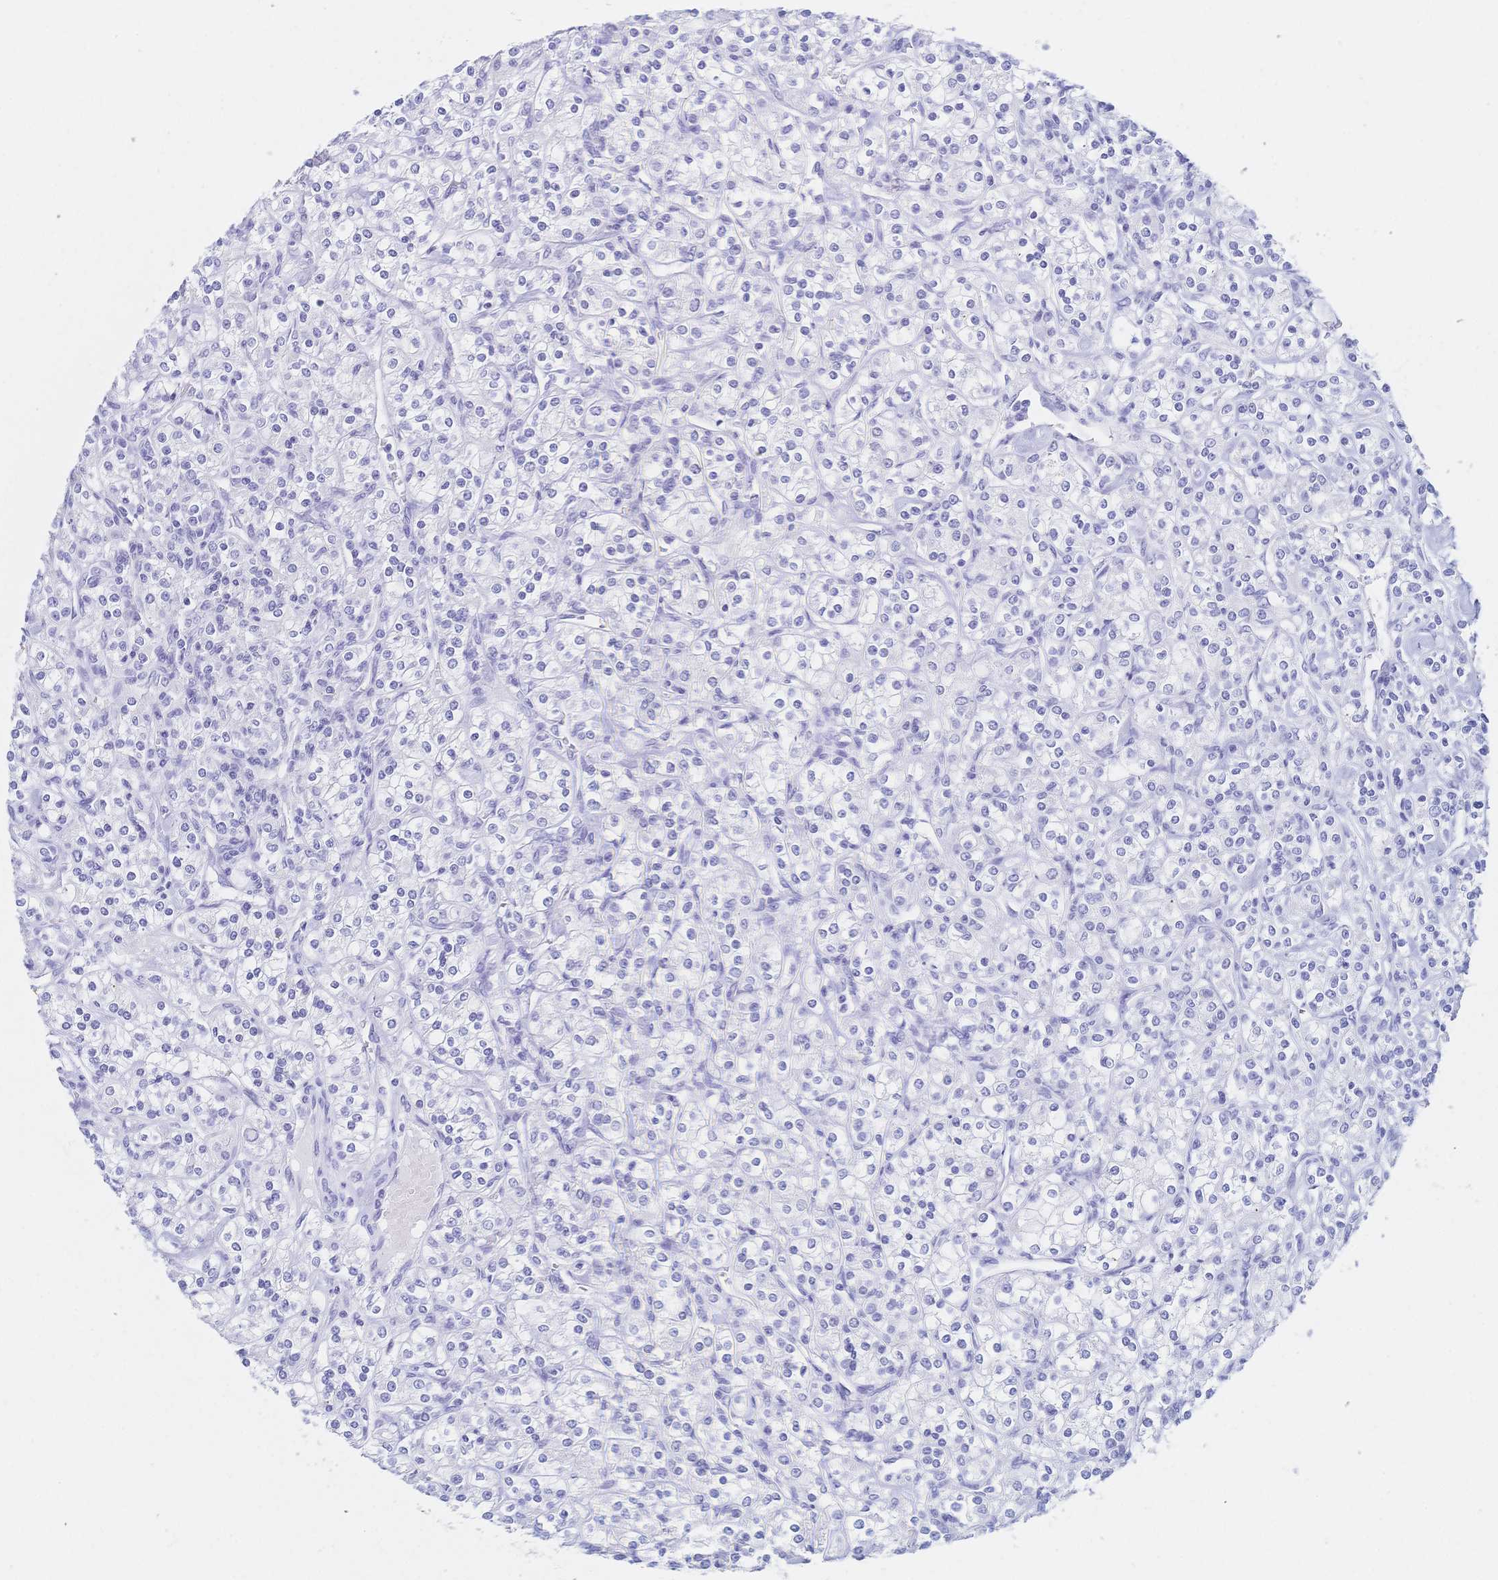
{"staining": {"intensity": "negative", "quantity": "none", "location": "none"}, "tissue": "renal cancer", "cell_type": "Tumor cells", "image_type": "cancer", "snomed": [{"axis": "morphology", "description": "Adenocarcinoma, NOS"}, {"axis": "topography", "description": "Kidney"}], "caption": "This photomicrograph is of renal cancer stained with IHC to label a protein in brown with the nuclei are counter-stained blue. There is no positivity in tumor cells.", "gene": "MEP1B", "patient": {"sex": "male", "age": 77}}